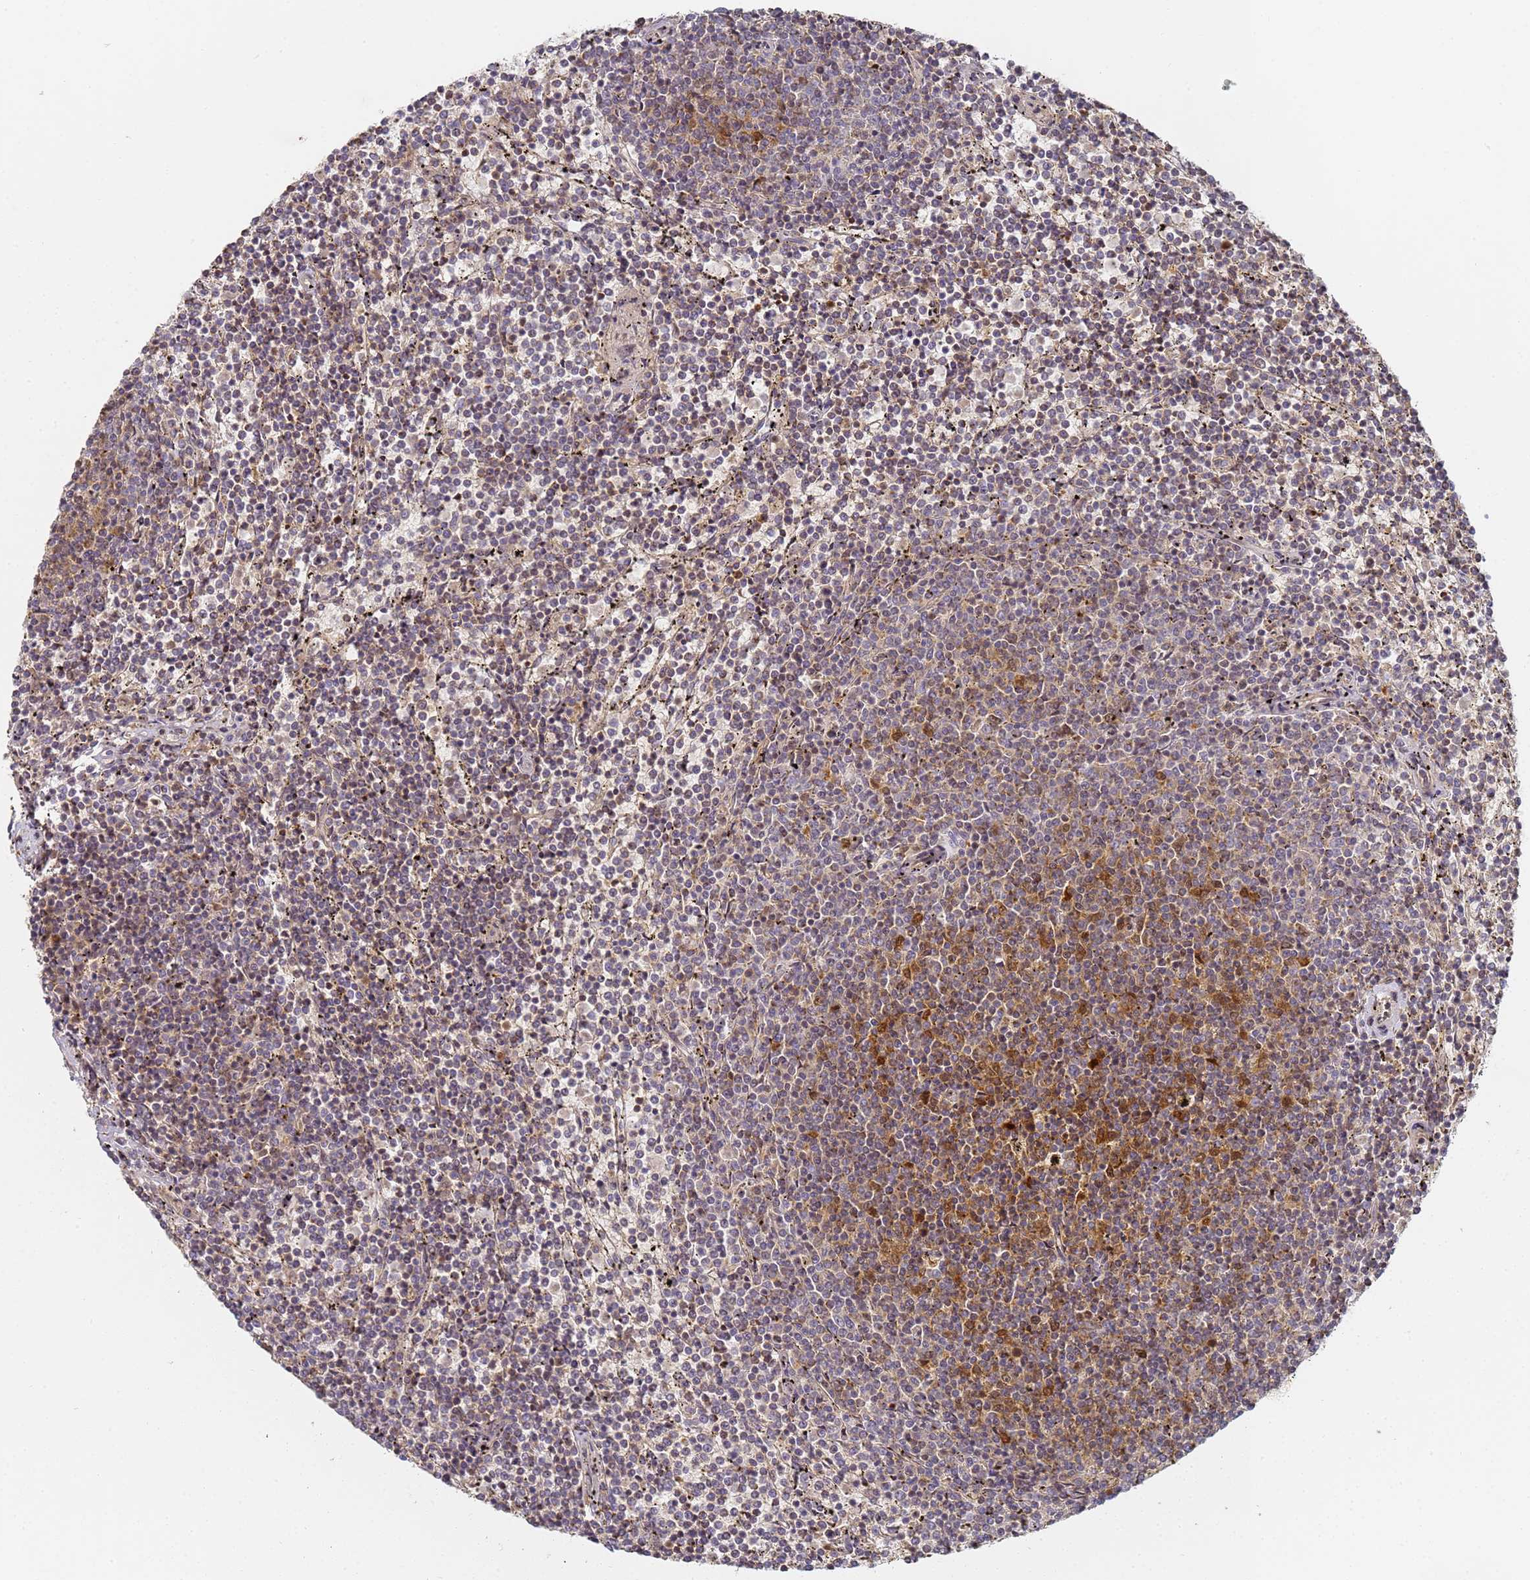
{"staining": {"intensity": "moderate", "quantity": "<25%", "location": "cytoplasmic/membranous,nuclear"}, "tissue": "lymphoma", "cell_type": "Tumor cells", "image_type": "cancer", "snomed": [{"axis": "morphology", "description": "Malignant lymphoma, non-Hodgkin's type, Low grade"}, {"axis": "topography", "description": "Spleen"}], "caption": "Immunohistochemical staining of lymphoma displays low levels of moderate cytoplasmic/membranous and nuclear positivity in approximately <25% of tumor cells.", "gene": "HMCES", "patient": {"sex": "female", "age": 50}}